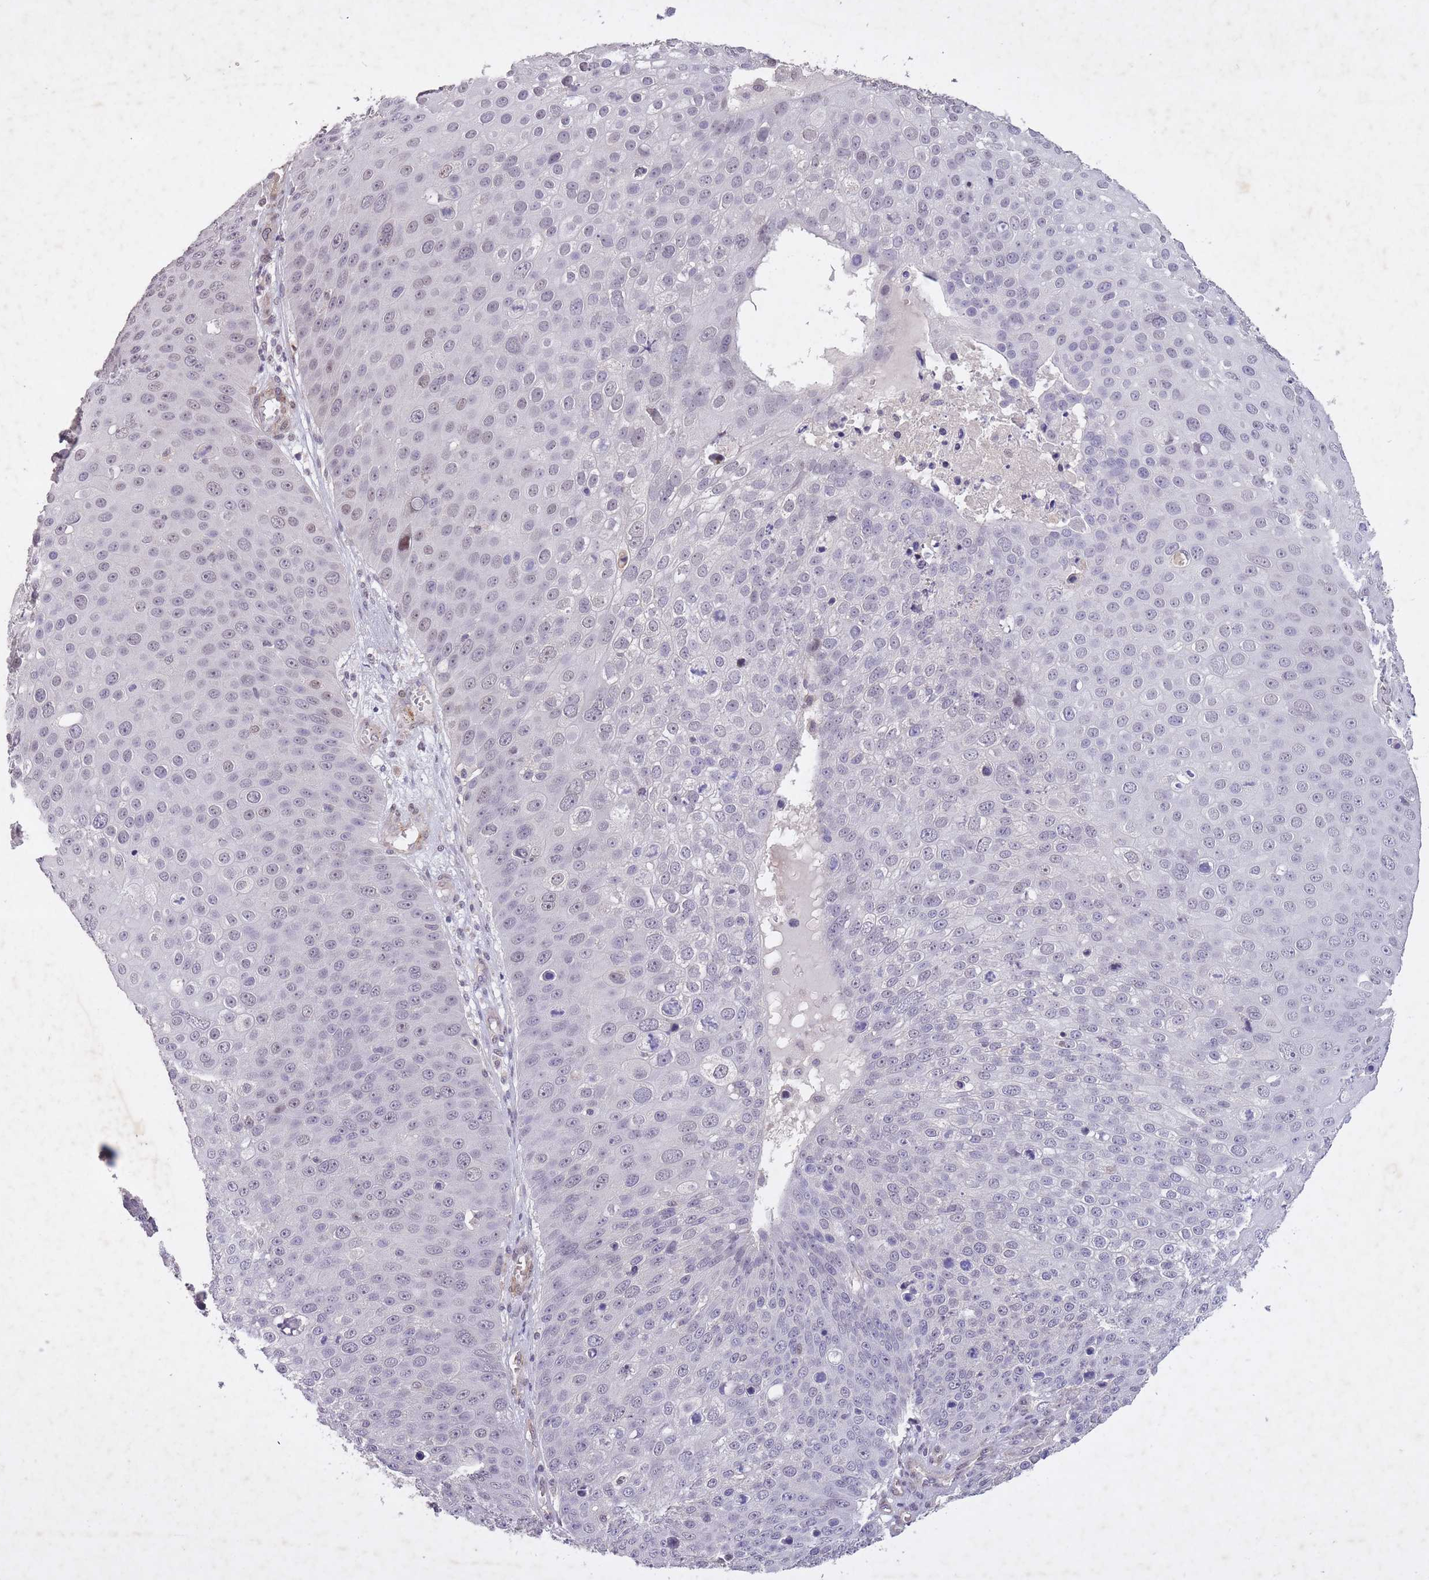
{"staining": {"intensity": "negative", "quantity": "none", "location": "none"}, "tissue": "skin cancer", "cell_type": "Tumor cells", "image_type": "cancer", "snomed": [{"axis": "morphology", "description": "Squamous cell carcinoma, NOS"}, {"axis": "topography", "description": "Skin"}], "caption": "DAB (3,3'-diaminobenzidine) immunohistochemical staining of squamous cell carcinoma (skin) reveals no significant expression in tumor cells.", "gene": "CBX6", "patient": {"sex": "male", "age": 71}}